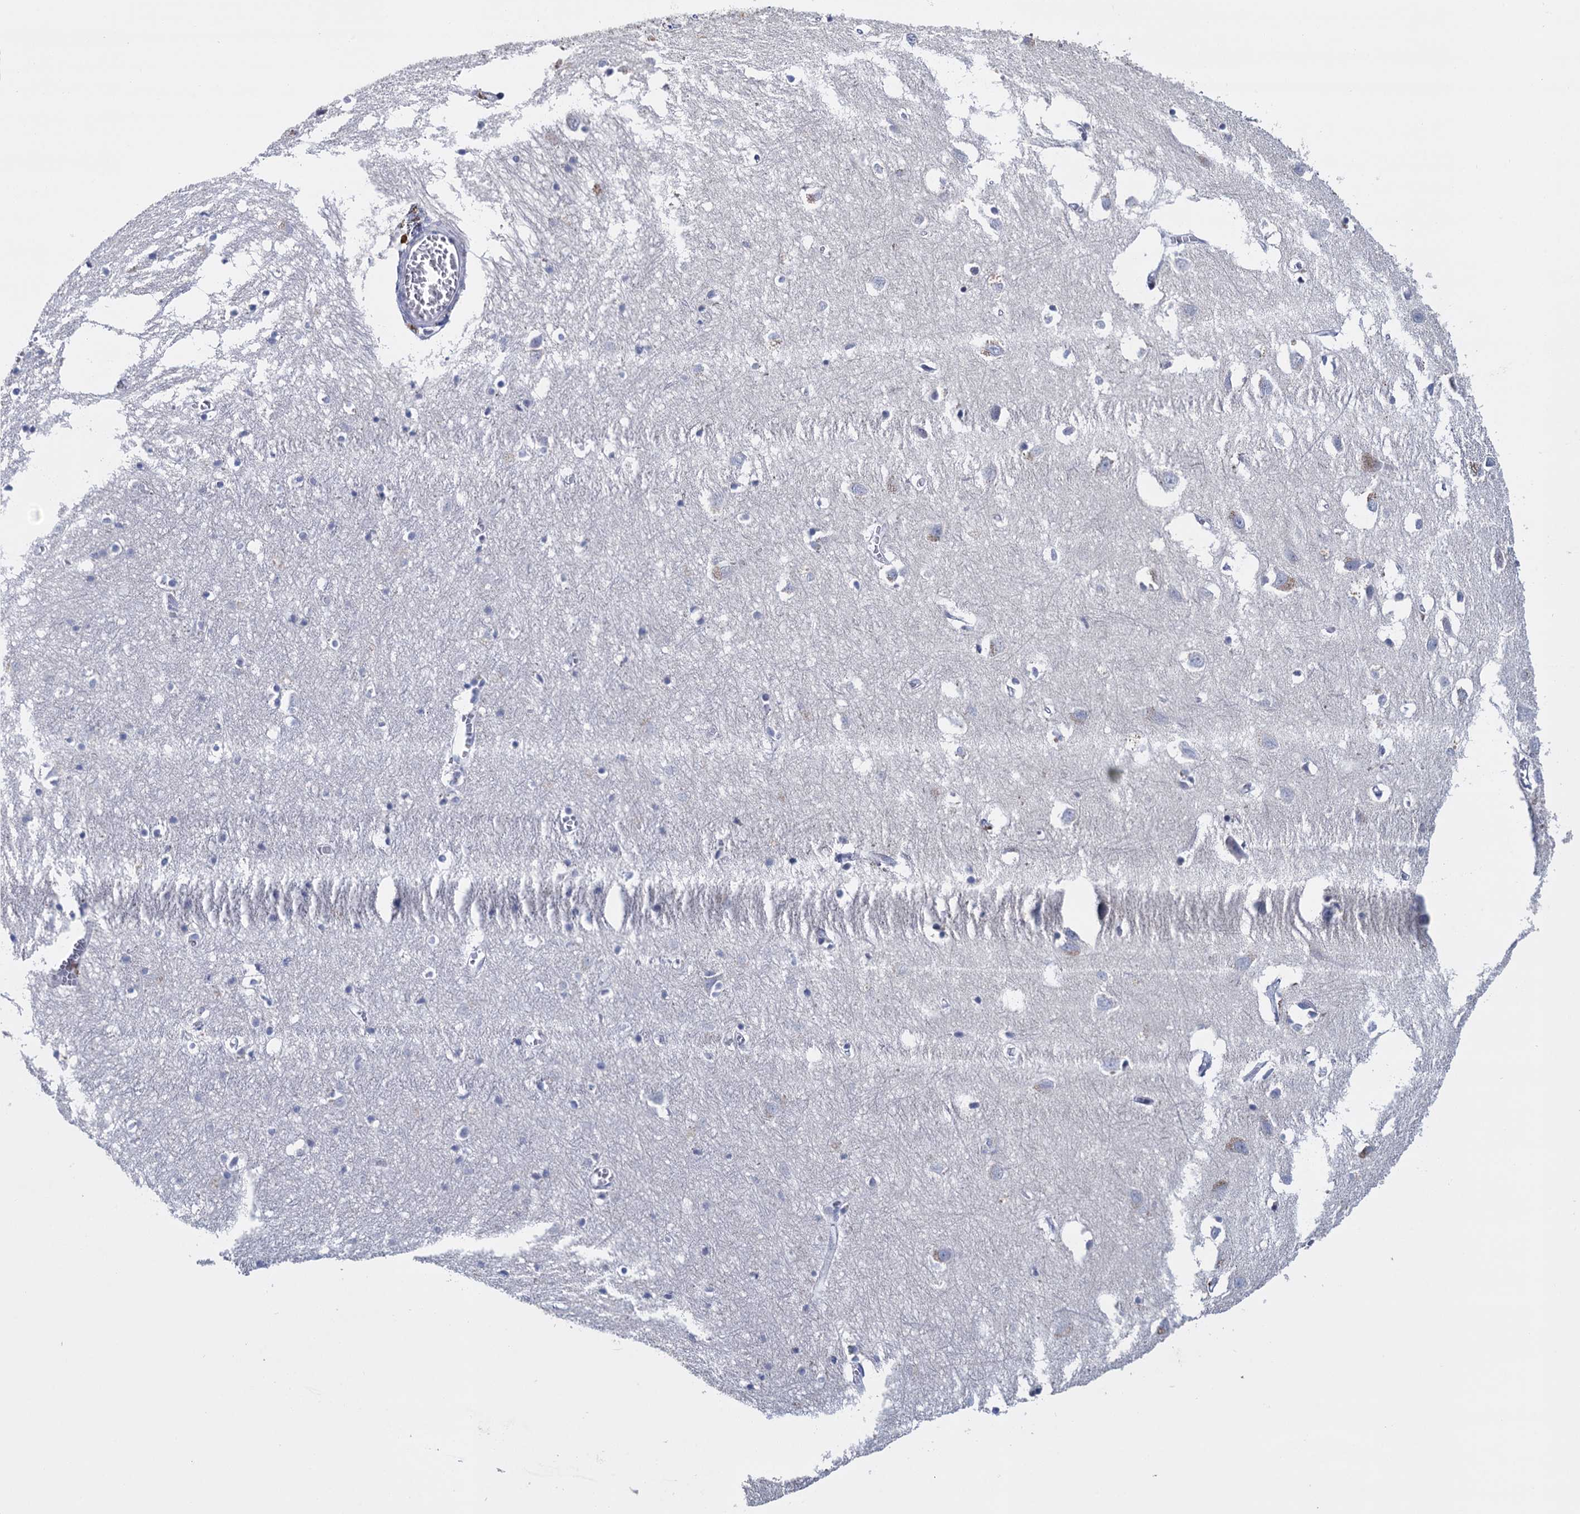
{"staining": {"intensity": "negative", "quantity": "none", "location": "none"}, "tissue": "cerebral cortex", "cell_type": "Endothelial cells", "image_type": "normal", "snomed": [{"axis": "morphology", "description": "Normal tissue, NOS"}, {"axis": "topography", "description": "Cerebral cortex"}], "caption": "A high-resolution histopathology image shows immunohistochemistry (IHC) staining of normal cerebral cortex, which displays no significant positivity in endothelial cells.", "gene": "SFN", "patient": {"sex": "female", "age": 64}}